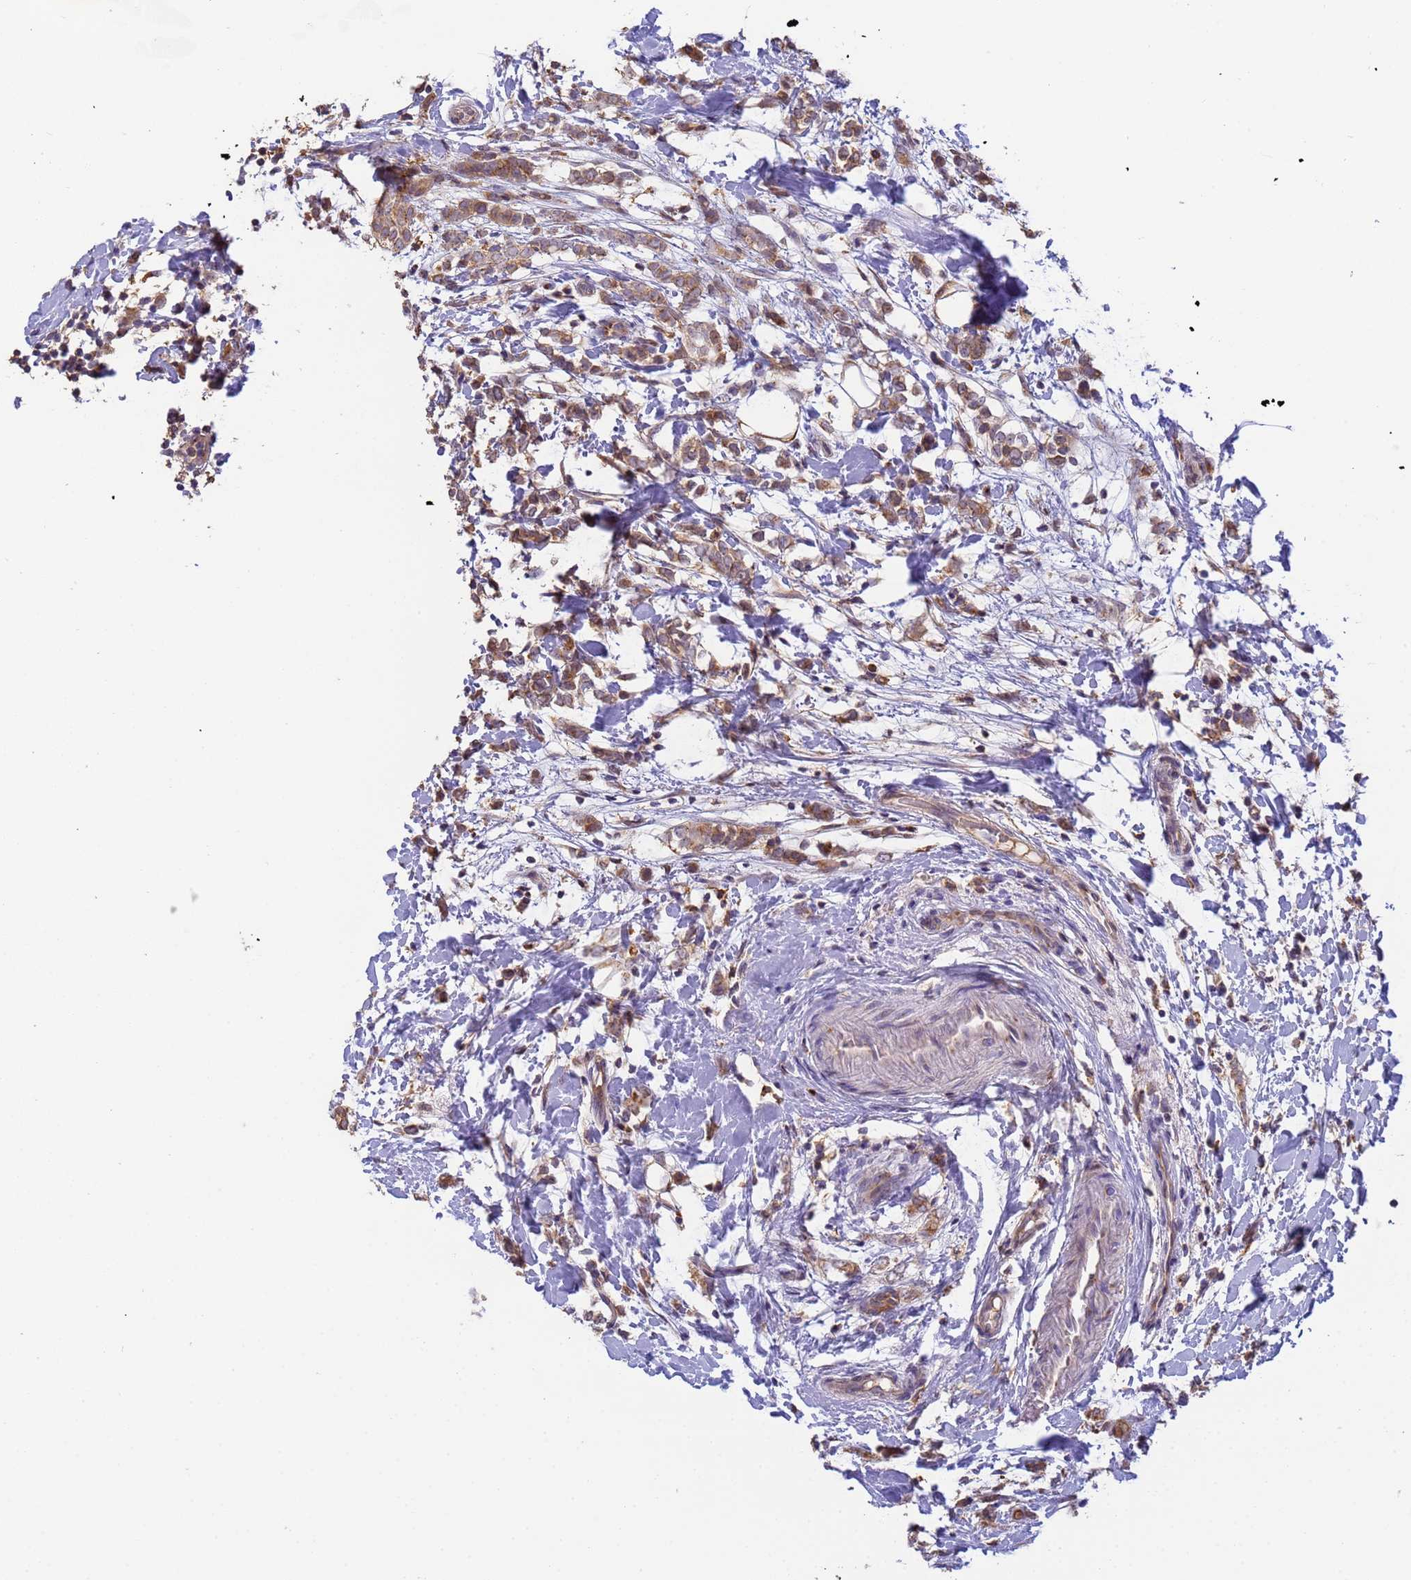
{"staining": {"intensity": "moderate", "quantity": ">75%", "location": "cytoplasmic/membranous"}, "tissue": "breast cancer", "cell_type": "Tumor cells", "image_type": "cancer", "snomed": [{"axis": "morphology", "description": "Normal tissue, NOS"}, {"axis": "morphology", "description": "Lobular carcinoma"}, {"axis": "topography", "description": "Breast"}], "caption": "The histopathology image displays immunohistochemical staining of breast cancer. There is moderate cytoplasmic/membranous positivity is seen in approximately >75% of tumor cells.", "gene": "M6PR", "patient": {"sex": "female", "age": 47}}